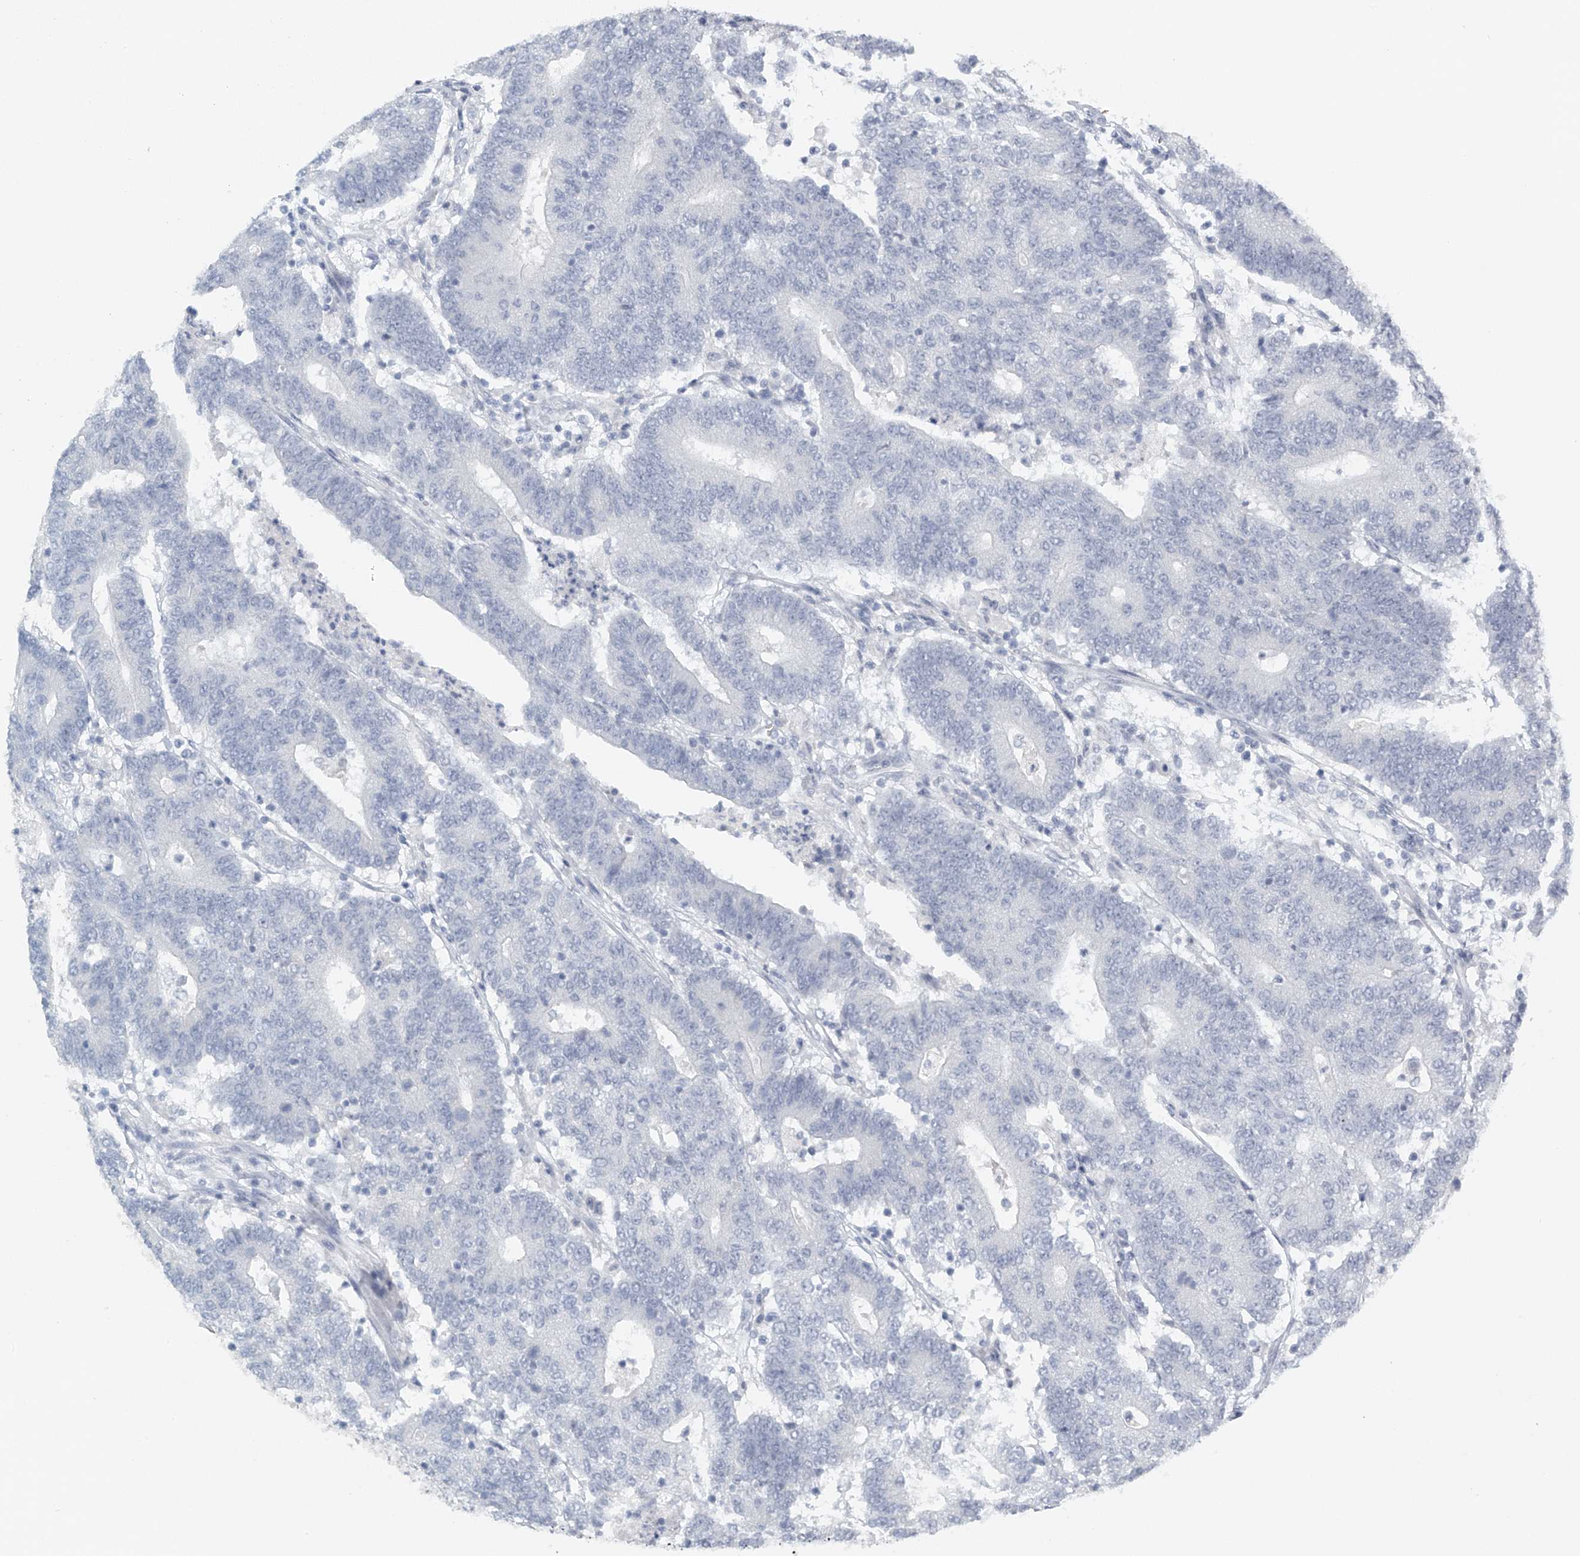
{"staining": {"intensity": "negative", "quantity": "none", "location": "none"}, "tissue": "colorectal cancer", "cell_type": "Tumor cells", "image_type": "cancer", "snomed": [{"axis": "morphology", "description": "Normal tissue, NOS"}, {"axis": "morphology", "description": "Adenocarcinoma, NOS"}, {"axis": "topography", "description": "Colon"}], "caption": "High magnification brightfield microscopy of colorectal cancer stained with DAB (3,3'-diaminobenzidine) (brown) and counterstained with hematoxylin (blue): tumor cells show no significant expression. (DAB immunohistochemistry (IHC) visualized using brightfield microscopy, high magnification).", "gene": "FAT2", "patient": {"sex": "female", "age": 75}}